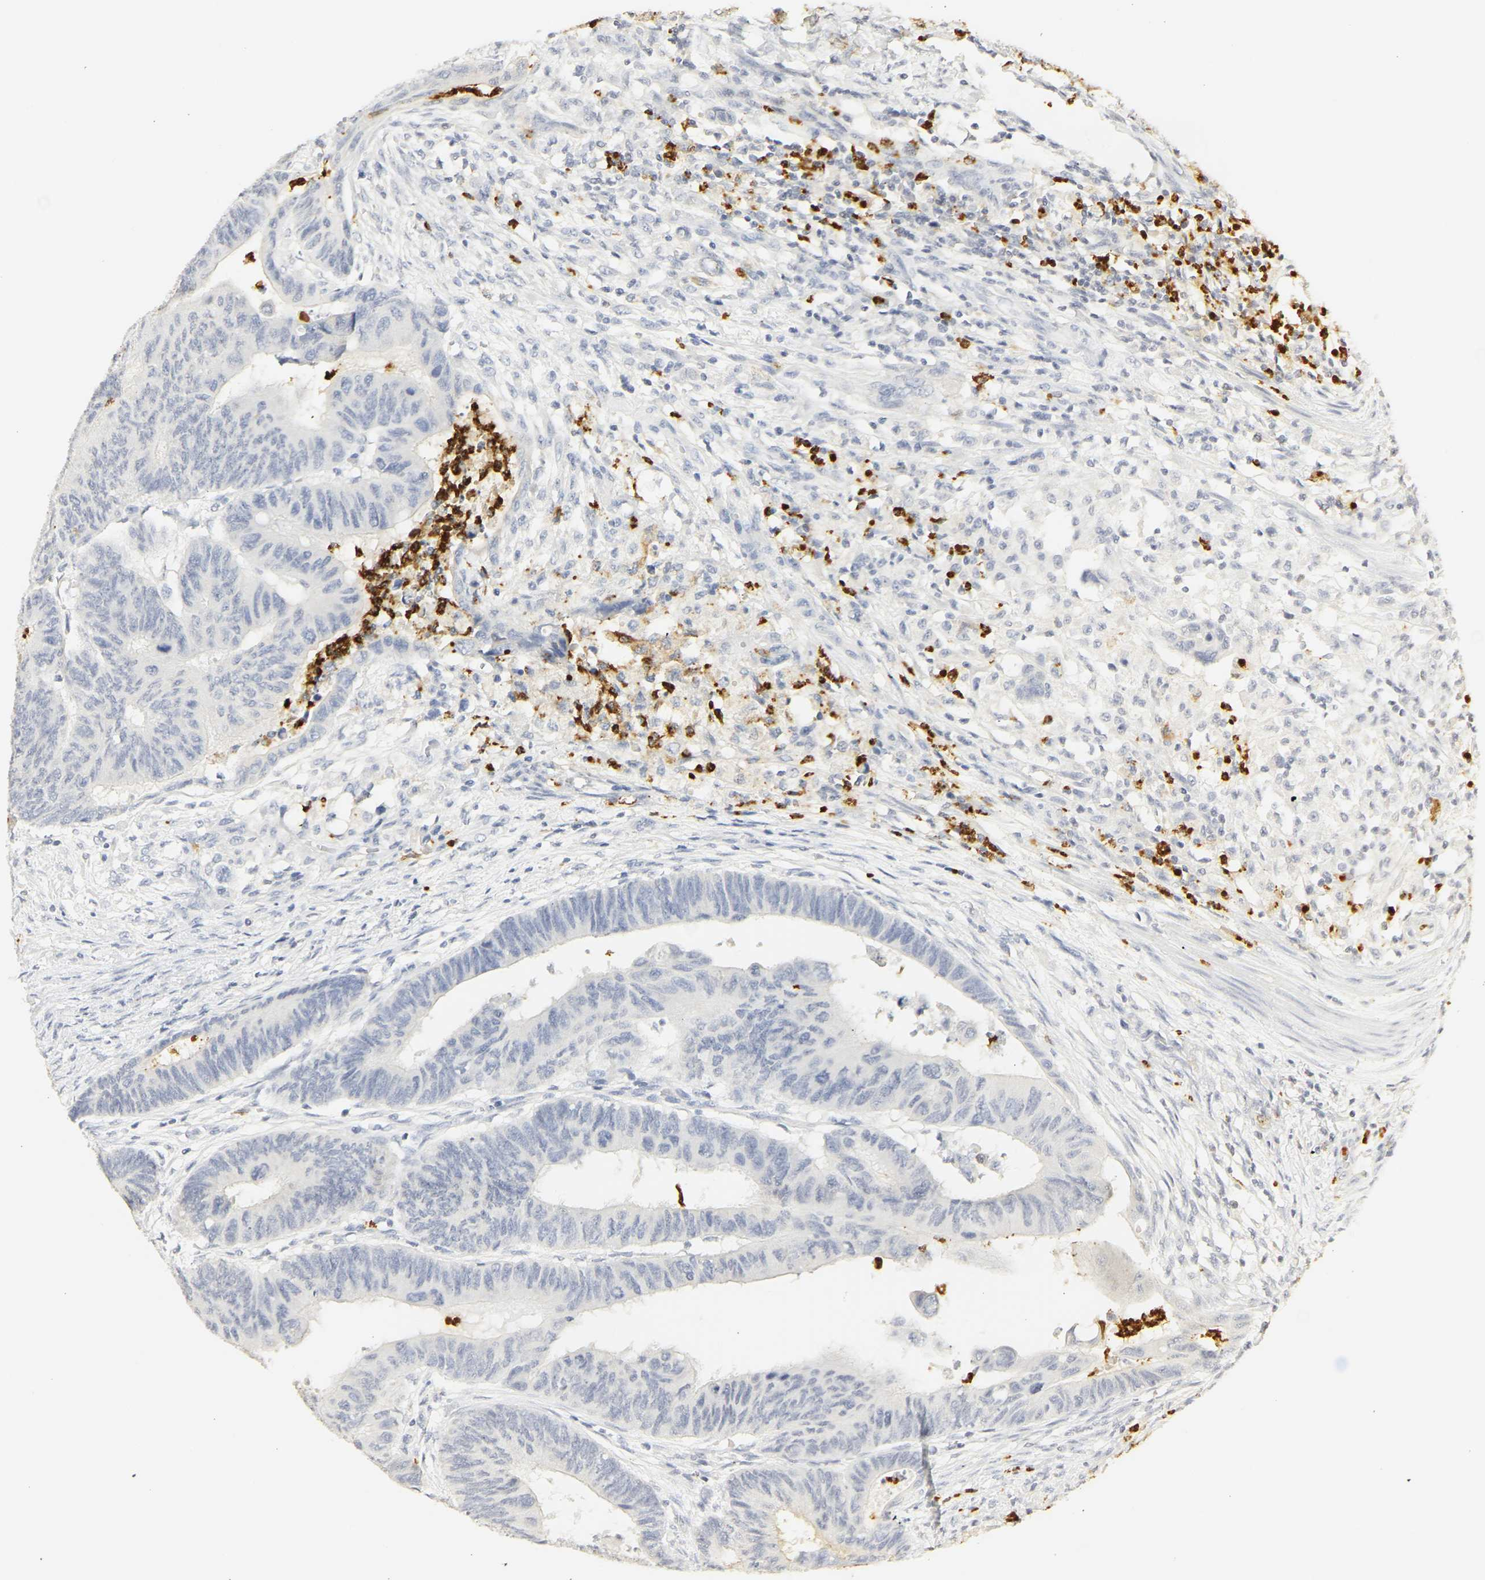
{"staining": {"intensity": "negative", "quantity": "none", "location": "none"}, "tissue": "colorectal cancer", "cell_type": "Tumor cells", "image_type": "cancer", "snomed": [{"axis": "morphology", "description": "Normal tissue, NOS"}, {"axis": "morphology", "description": "Adenocarcinoma, NOS"}, {"axis": "topography", "description": "Rectum"}, {"axis": "topography", "description": "Peripheral nerve tissue"}], "caption": "IHC of human adenocarcinoma (colorectal) reveals no staining in tumor cells.", "gene": "MPO", "patient": {"sex": "male", "age": 92}}